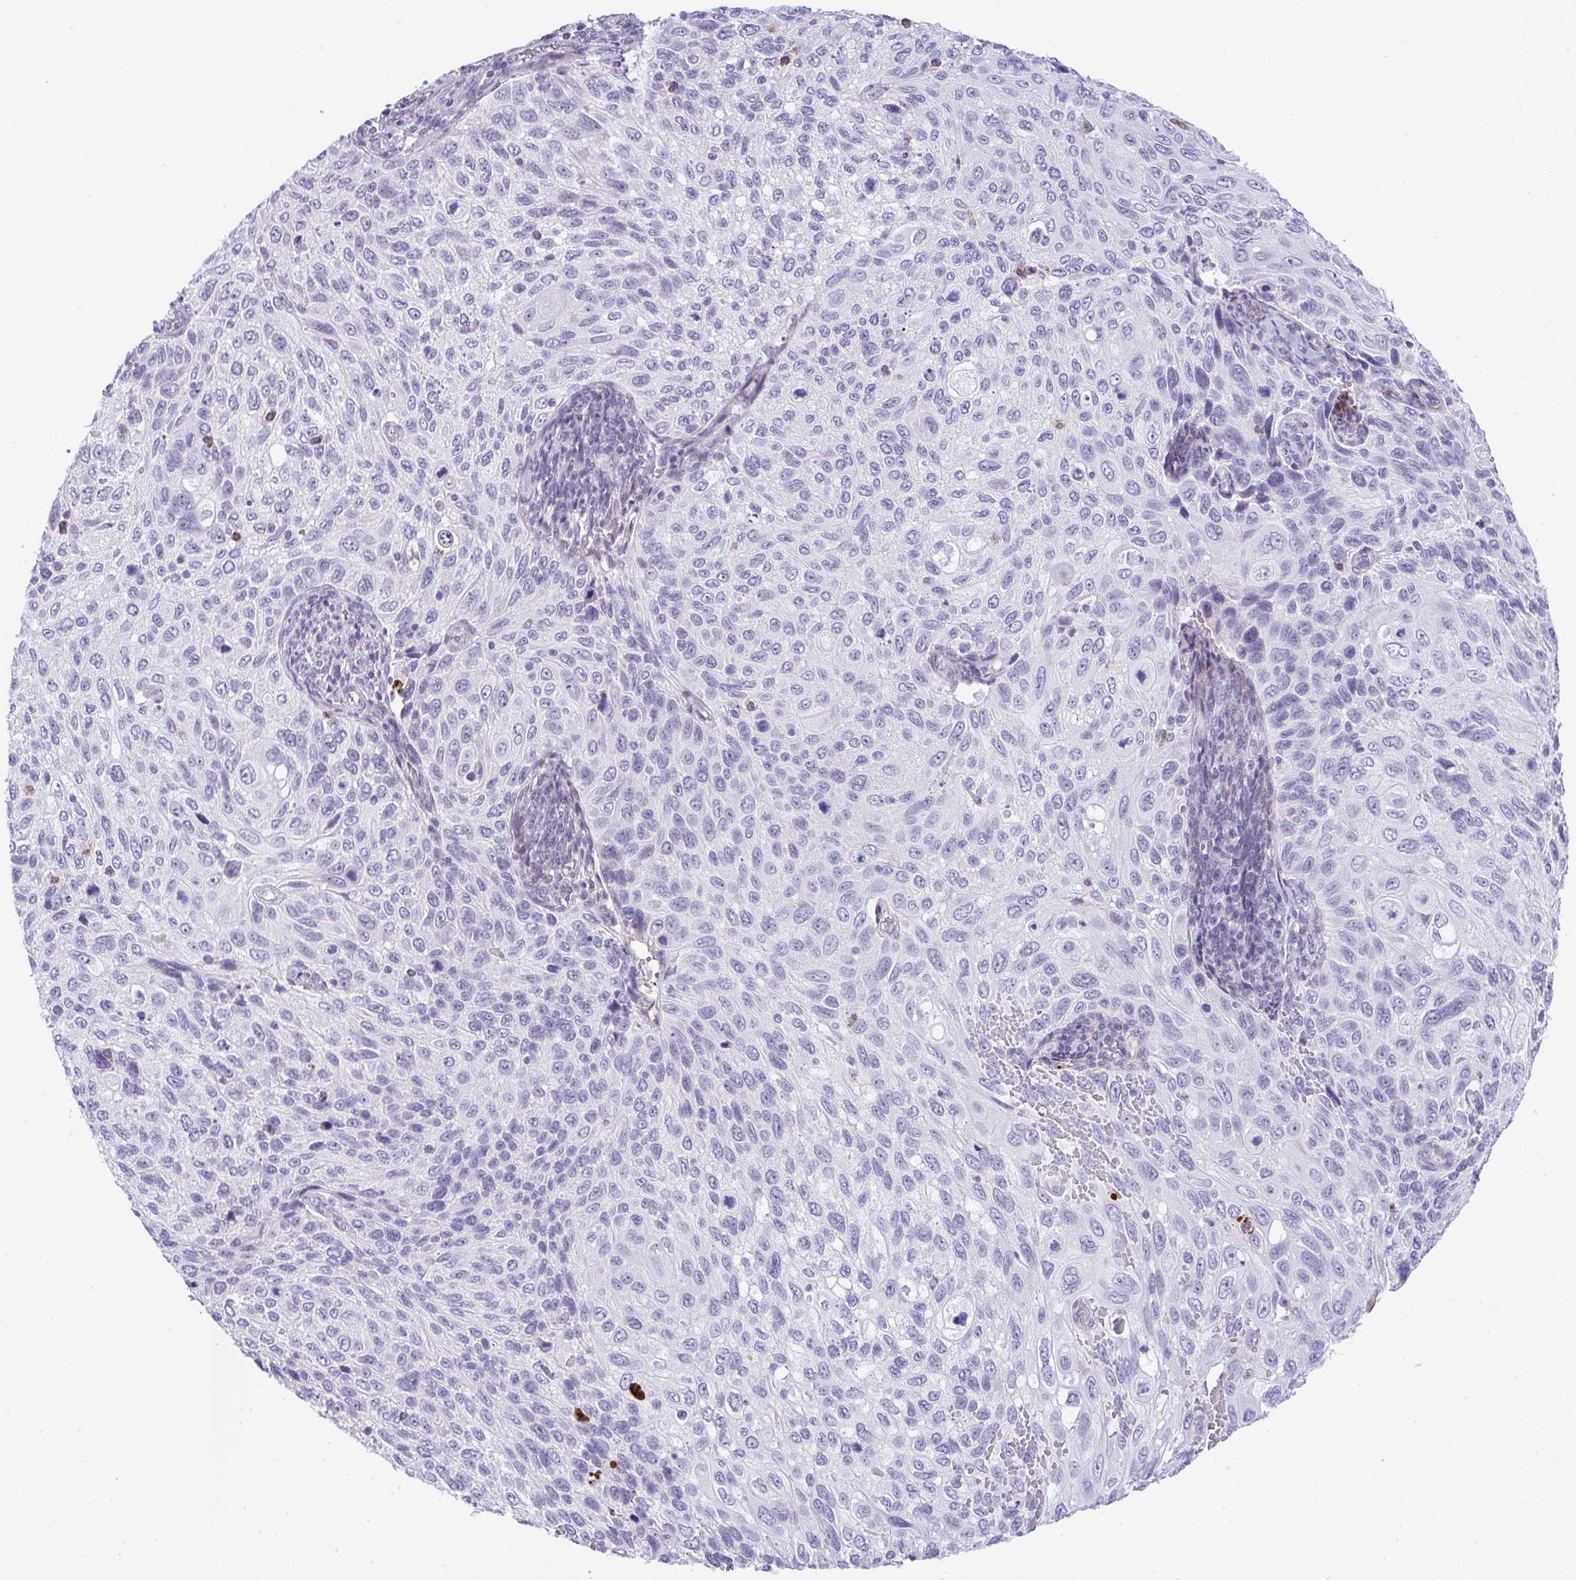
{"staining": {"intensity": "negative", "quantity": "none", "location": "none"}, "tissue": "cervical cancer", "cell_type": "Tumor cells", "image_type": "cancer", "snomed": [{"axis": "morphology", "description": "Squamous cell carcinoma, NOS"}, {"axis": "topography", "description": "Cervix"}], "caption": "Human cervical squamous cell carcinoma stained for a protein using immunohistochemistry exhibits no staining in tumor cells.", "gene": "KMT2E", "patient": {"sex": "female", "age": 70}}